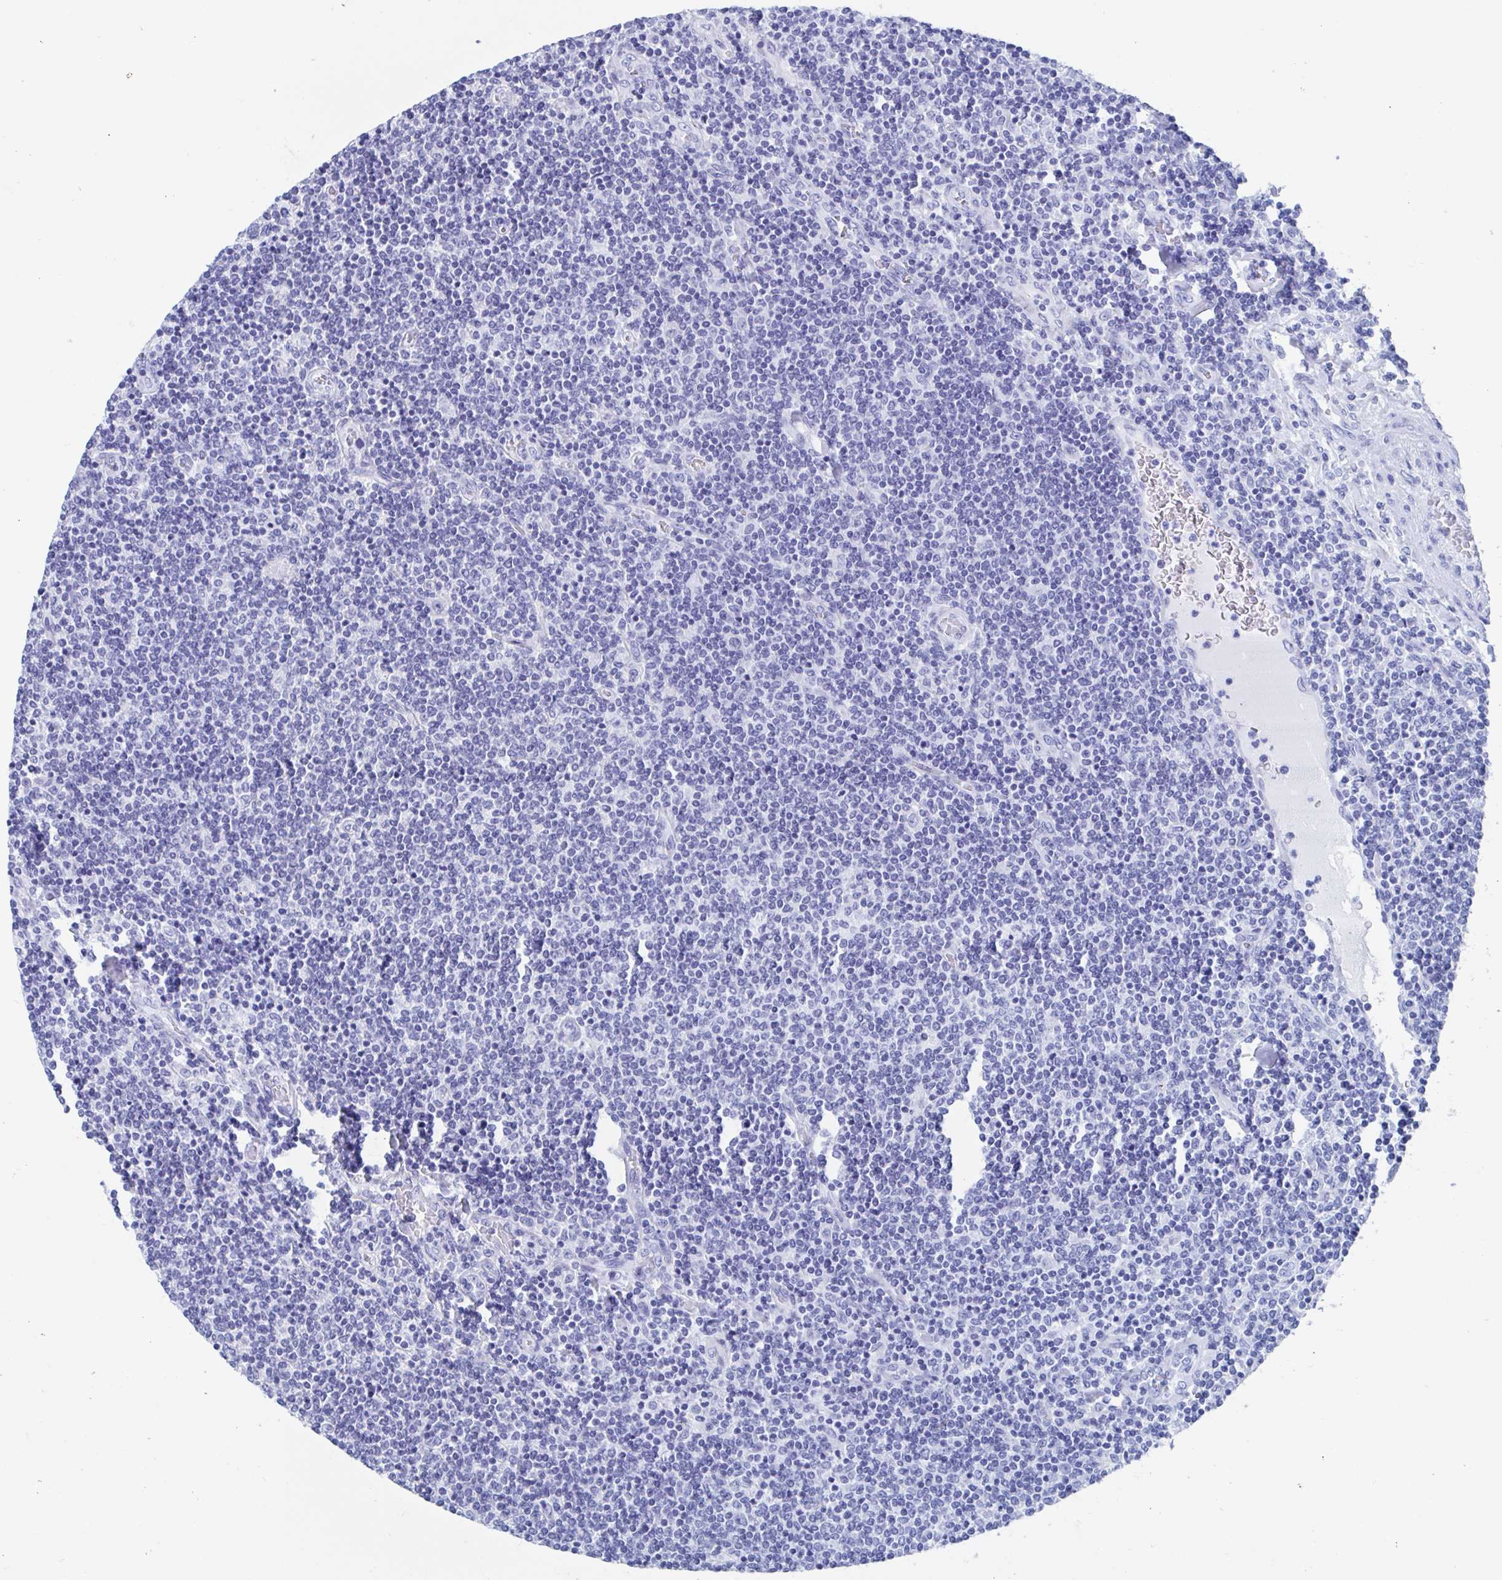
{"staining": {"intensity": "negative", "quantity": "none", "location": "none"}, "tissue": "lymphoma", "cell_type": "Tumor cells", "image_type": "cancer", "snomed": [{"axis": "morphology", "description": "Malignant lymphoma, non-Hodgkin's type, Low grade"}, {"axis": "topography", "description": "Lymph node"}], "caption": "The image reveals no staining of tumor cells in malignant lymphoma, non-Hodgkin's type (low-grade).", "gene": "HDGFL1", "patient": {"sex": "male", "age": 52}}